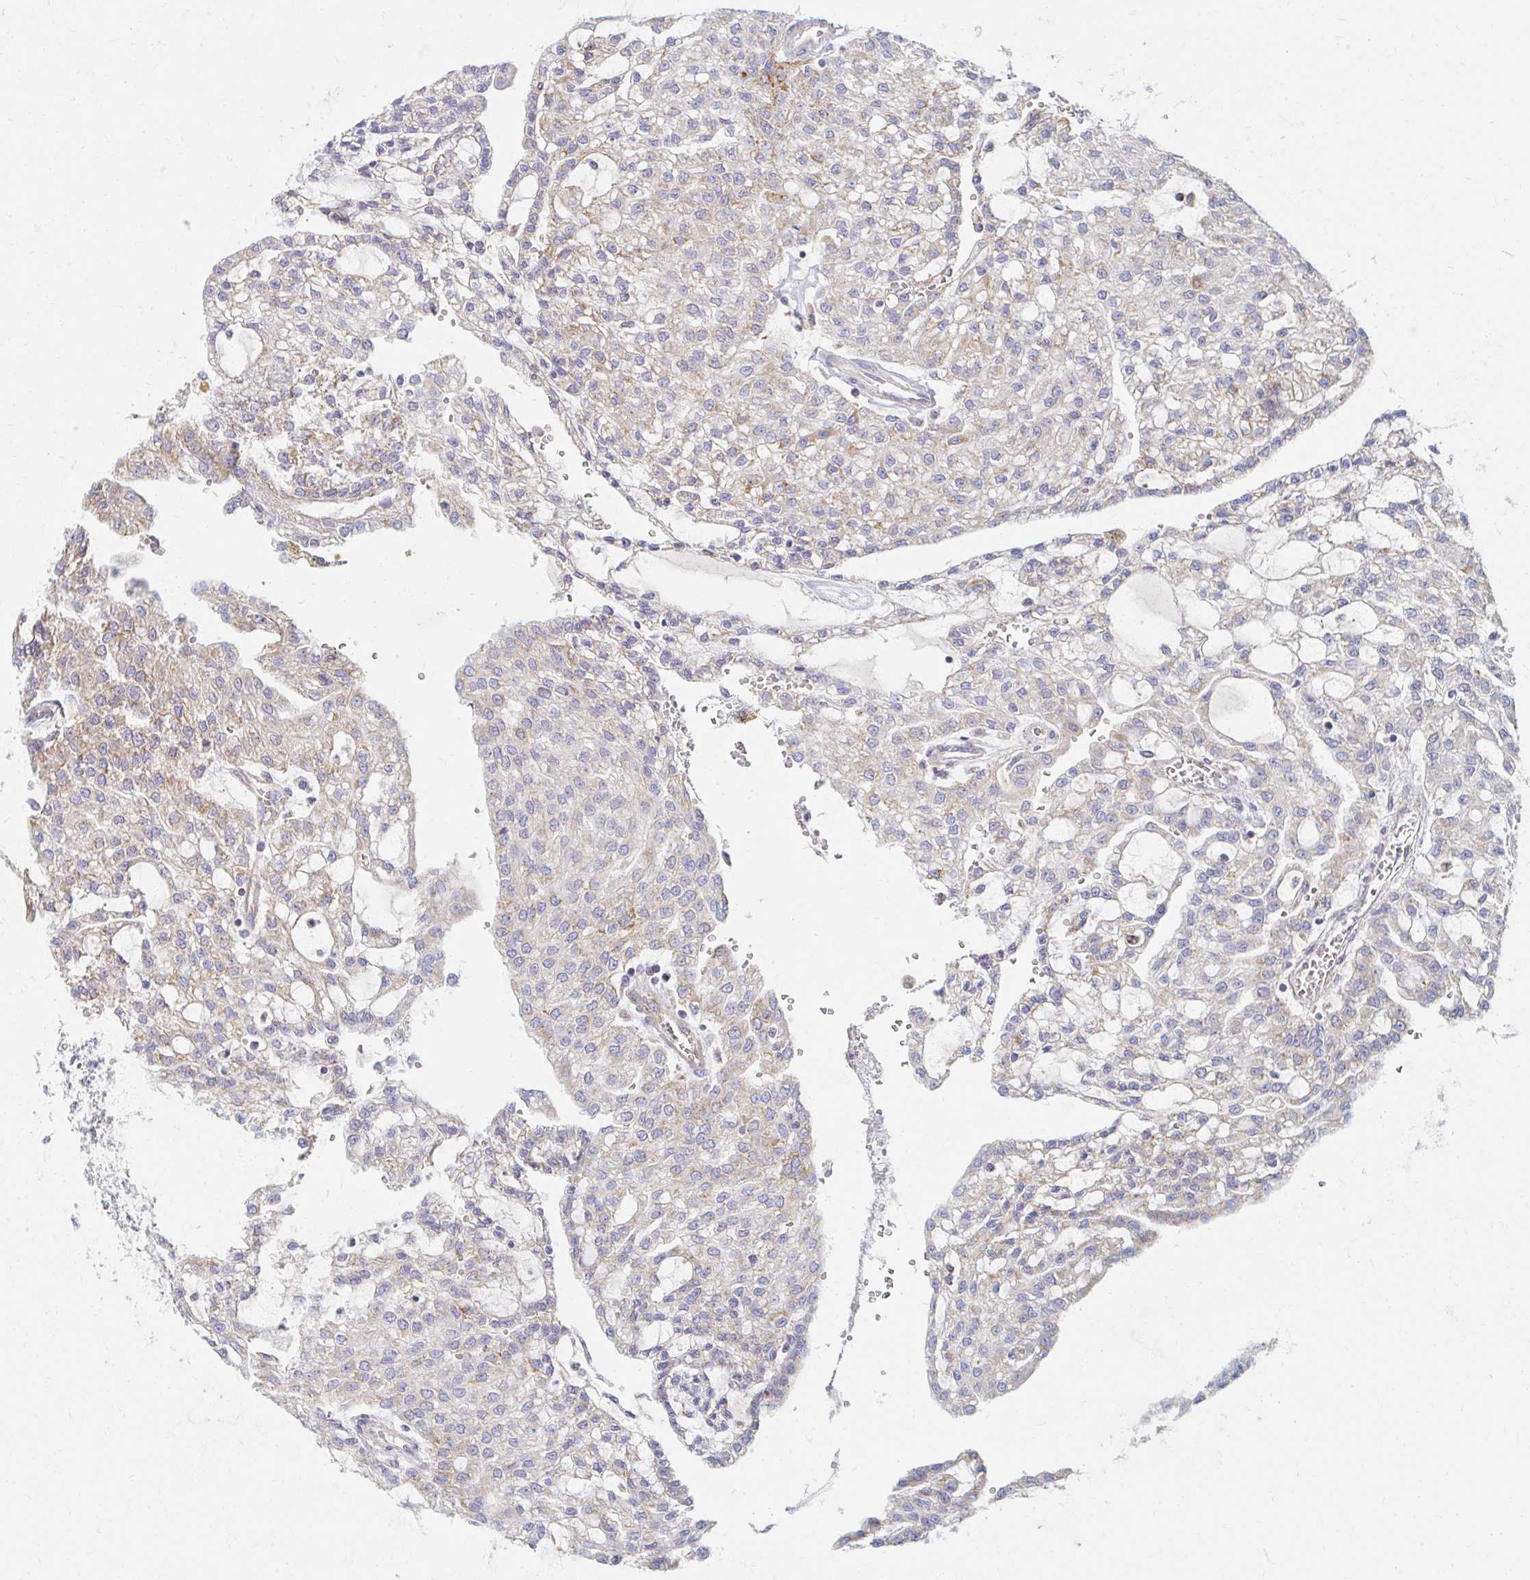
{"staining": {"intensity": "weak", "quantity": "25%-75%", "location": "cytoplasmic/membranous"}, "tissue": "renal cancer", "cell_type": "Tumor cells", "image_type": "cancer", "snomed": [{"axis": "morphology", "description": "Adenocarcinoma, NOS"}, {"axis": "topography", "description": "Kidney"}], "caption": "A low amount of weak cytoplasmic/membranous positivity is identified in about 25%-75% of tumor cells in renal adenocarcinoma tissue. Using DAB (3,3'-diaminobenzidine) (brown) and hematoxylin (blue) stains, captured at high magnification using brightfield microscopy.", "gene": "MAVS", "patient": {"sex": "male", "age": 63}}